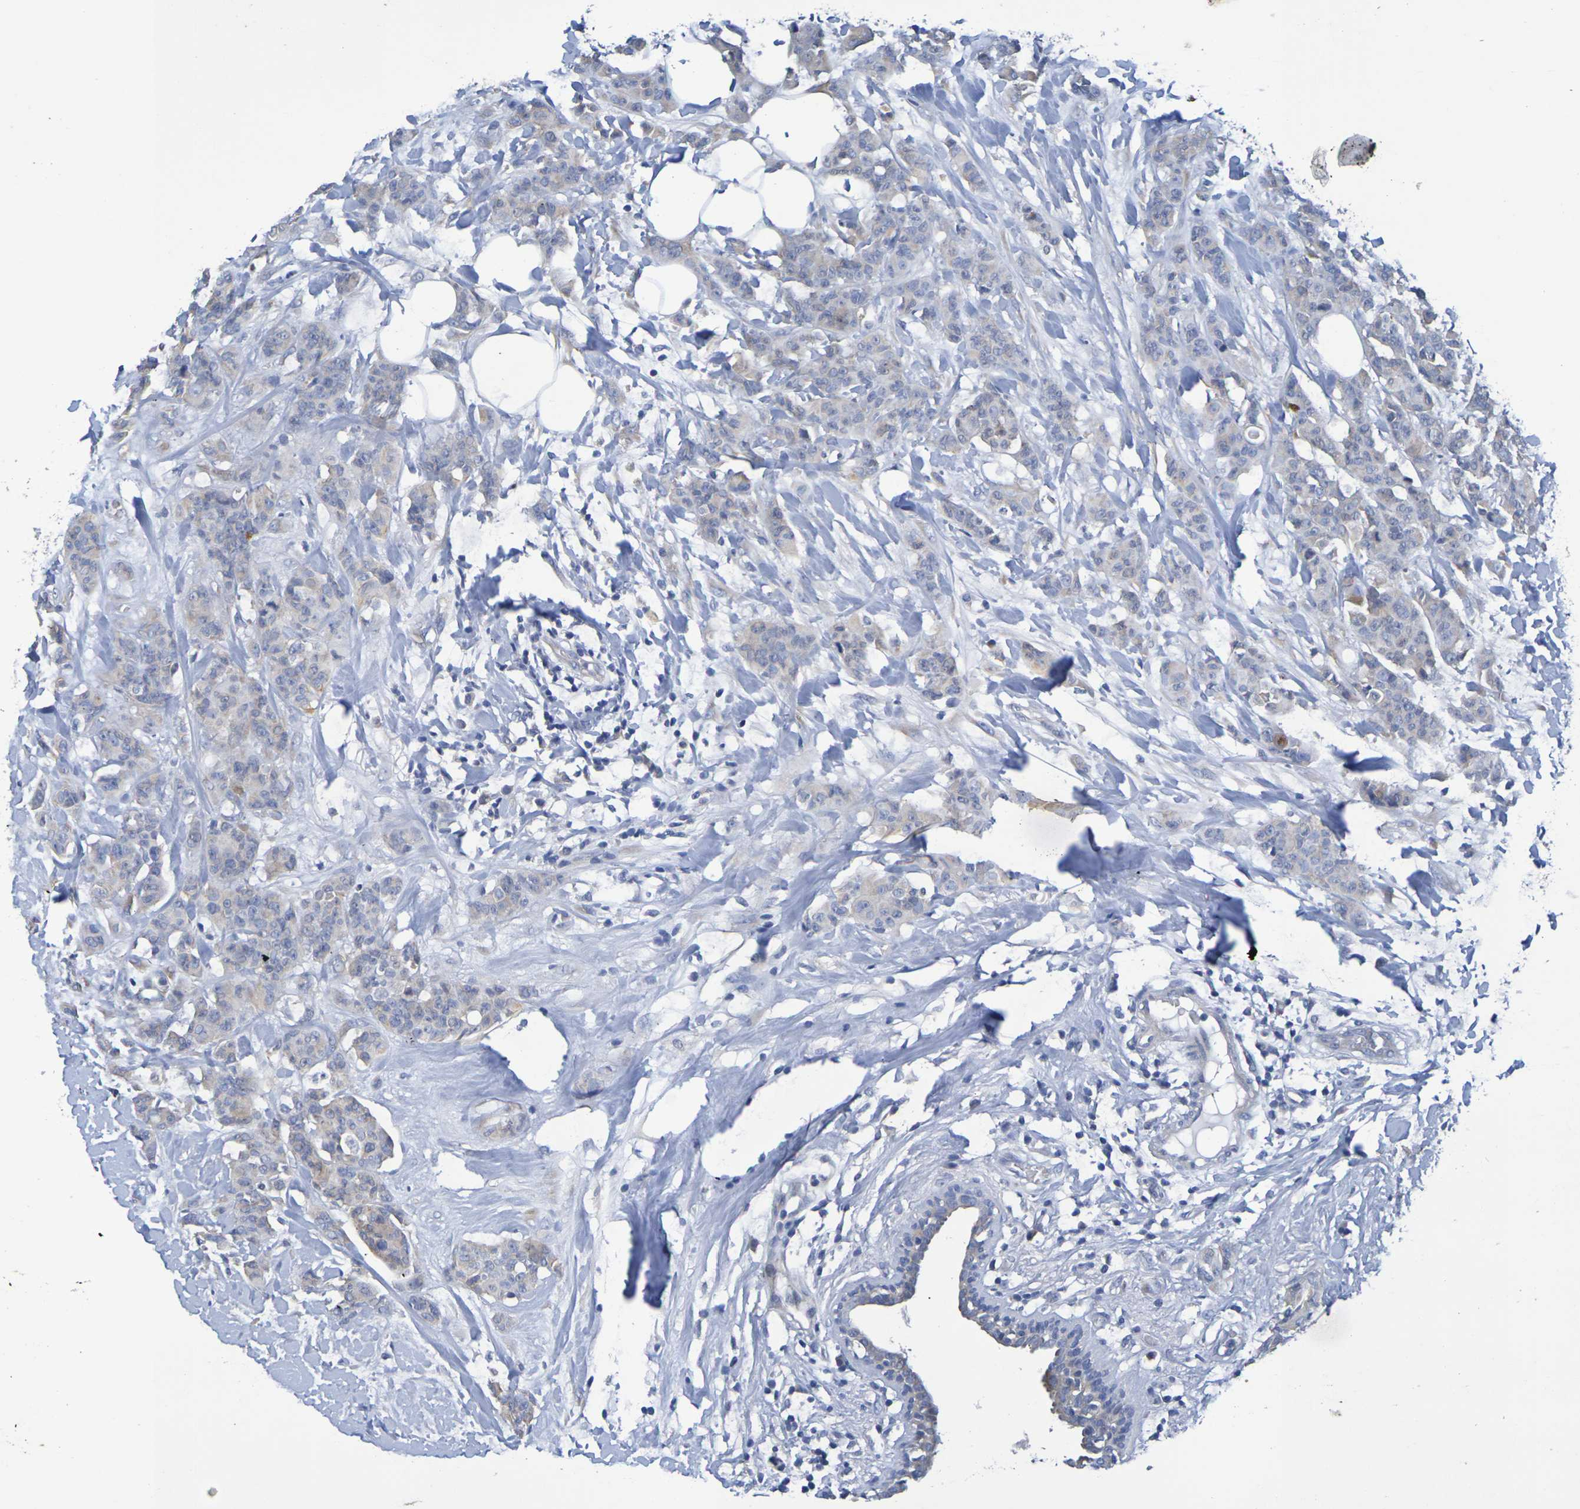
{"staining": {"intensity": "weak", "quantity": "25%-75%", "location": "cytoplasmic/membranous"}, "tissue": "breast cancer", "cell_type": "Tumor cells", "image_type": "cancer", "snomed": [{"axis": "morphology", "description": "Normal tissue, NOS"}, {"axis": "morphology", "description": "Duct carcinoma"}, {"axis": "topography", "description": "Breast"}], "caption": "IHC staining of invasive ductal carcinoma (breast), which demonstrates low levels of weak cytoplasmic/membranous positivity in about 25%-75% of tumor cells indicating weak cytoplasmic/membranous protein expression. The staining was performed using DAB (3,3'-diaminobenzidine) (brown) for protein detection and nuclei were counterstained in hematoxylin (blue).", "gene": "SDC4", "patient": {"sex": "female", "age": 40}}